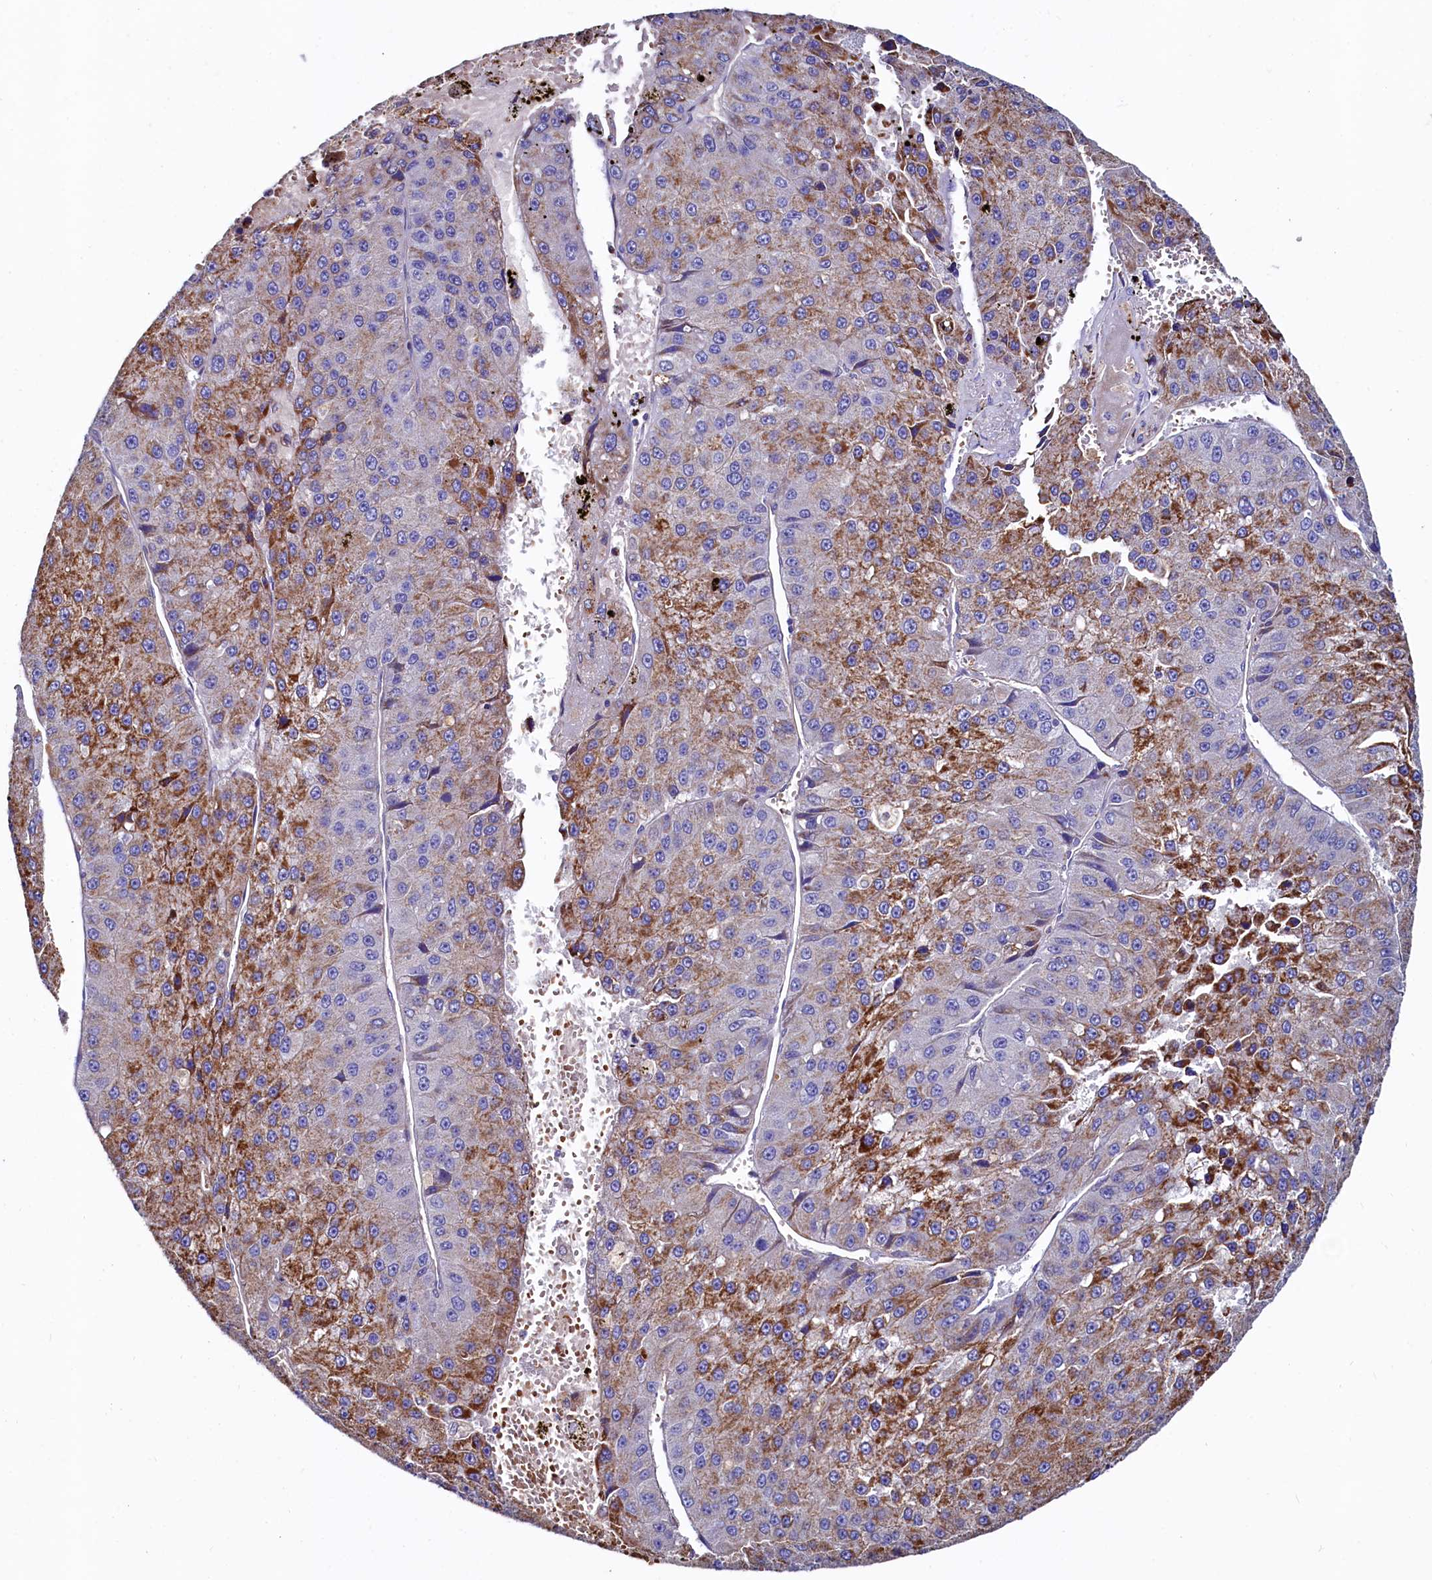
{"staining": {"intensity": "moderate", "quantity": "25%-75%", "location": "cytoplasmic/membranous"}, "tissue": "liver cancer", "cell_type": "Tumor cells", "image_type": "cancer", "snomed": [{"axis": "morphology", "description": "Carcinoma, Hepatocellular, NOS"}, {"axis": "topography", "description": "Liver"}], "caption": "Liver cancer (hepatocellular carcinoma) stained with DAB IHC reveals medium levels of moderate cytoplasmic/membranous staining in approximately 25%-75% of tumor cells.", "gene": "ASTE1", "patient": {"sex": "female", "age": 73}}